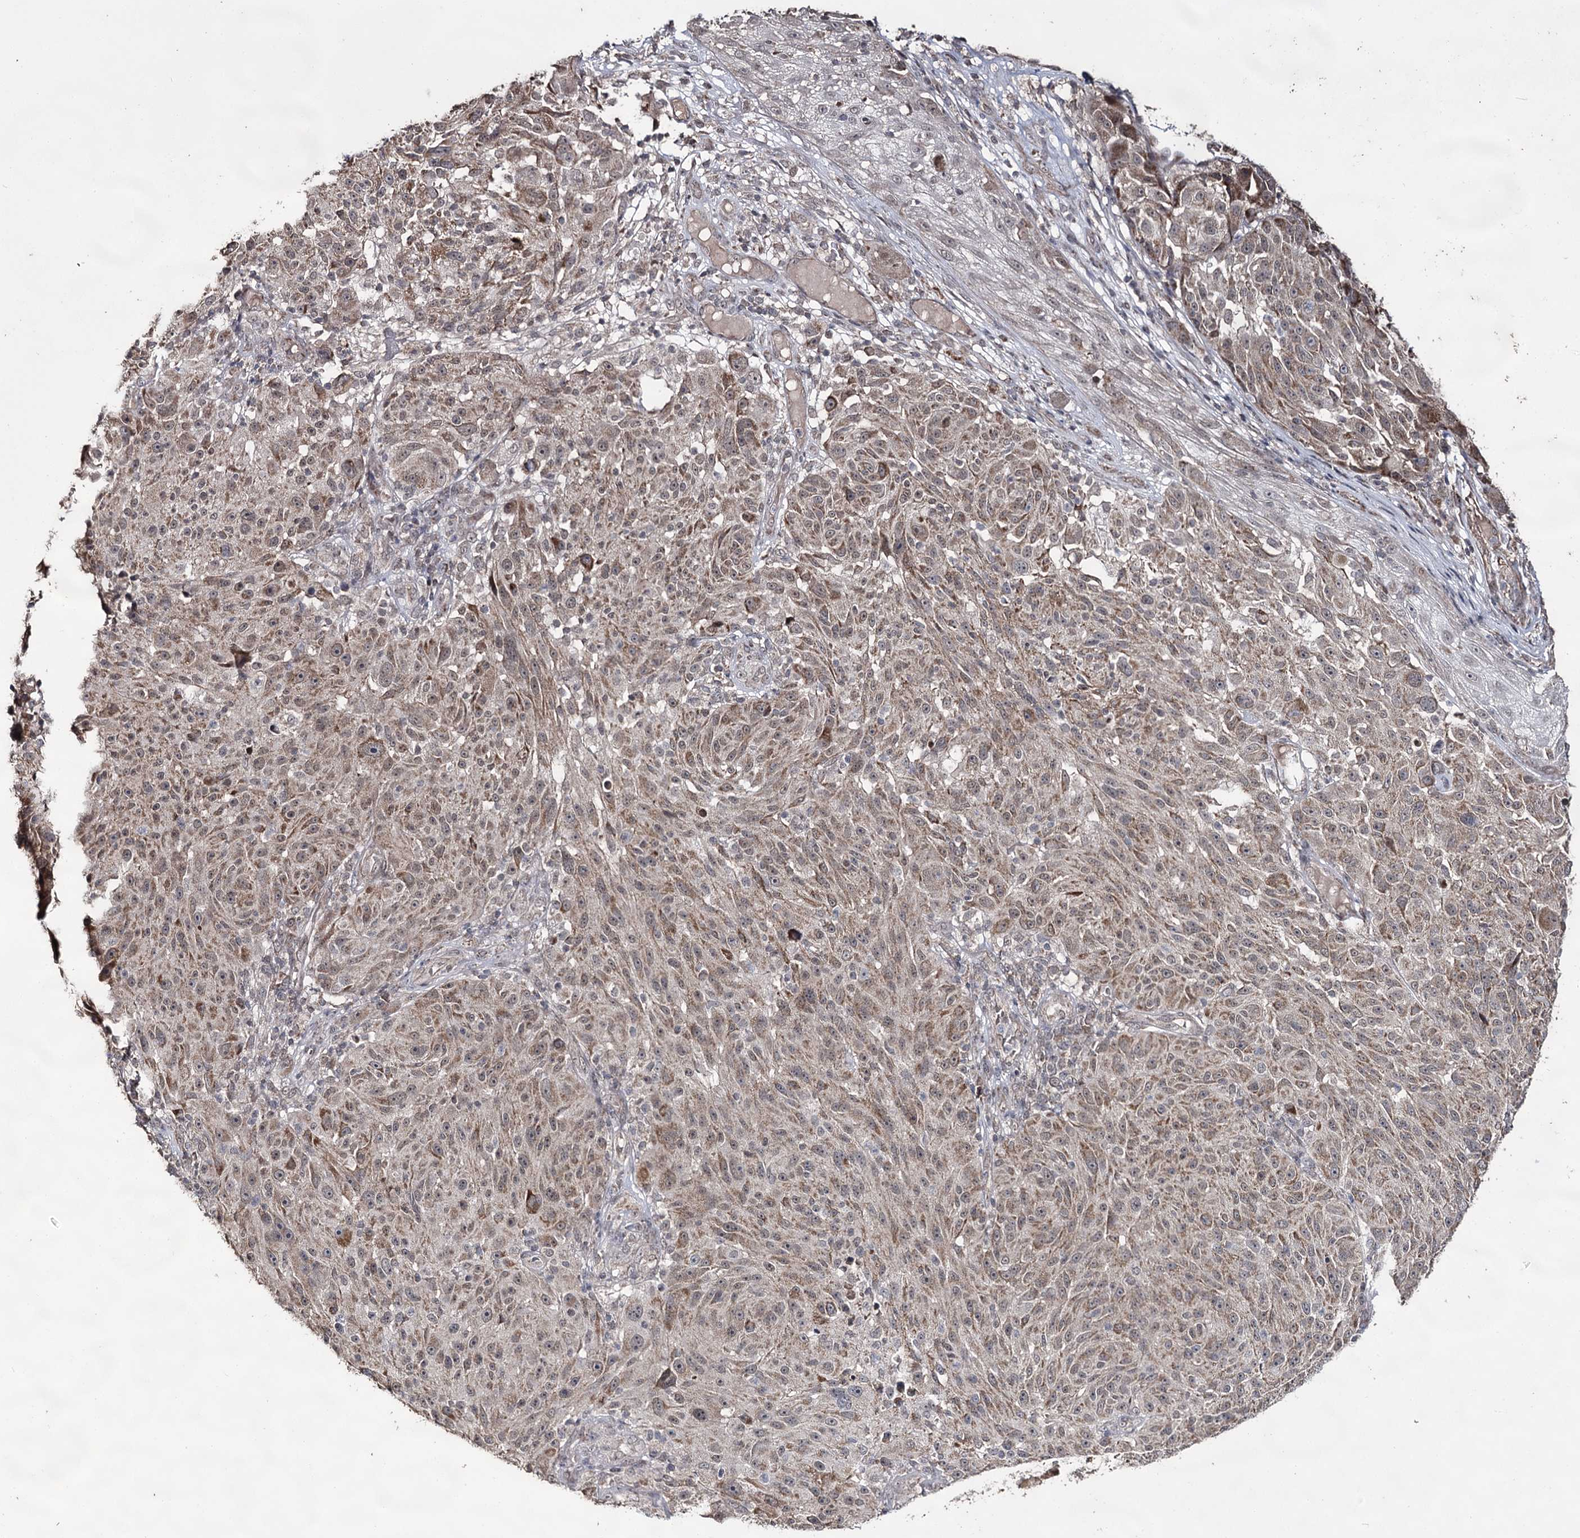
{"staining": {"intensity": "moderate", "quantity": ">75%", "location": "cytoplasmic/membranous"}, "tissue": "melanoma", "cell_type": "Tumor cells", "image_type": "cancer", "snomed": [{"axis": "morphology", "description": "Malignant melanoma, NOS"}, {"axis": "topography", "description": "Skin"}], "caption": "Brown immunohistochemical staining in human melanoma reveals moderate cytoplasmic/membranous staining in about >75% of tumor cells.", "gene": "ACTR6", "patient": {"sex": "male", "age": 53}}